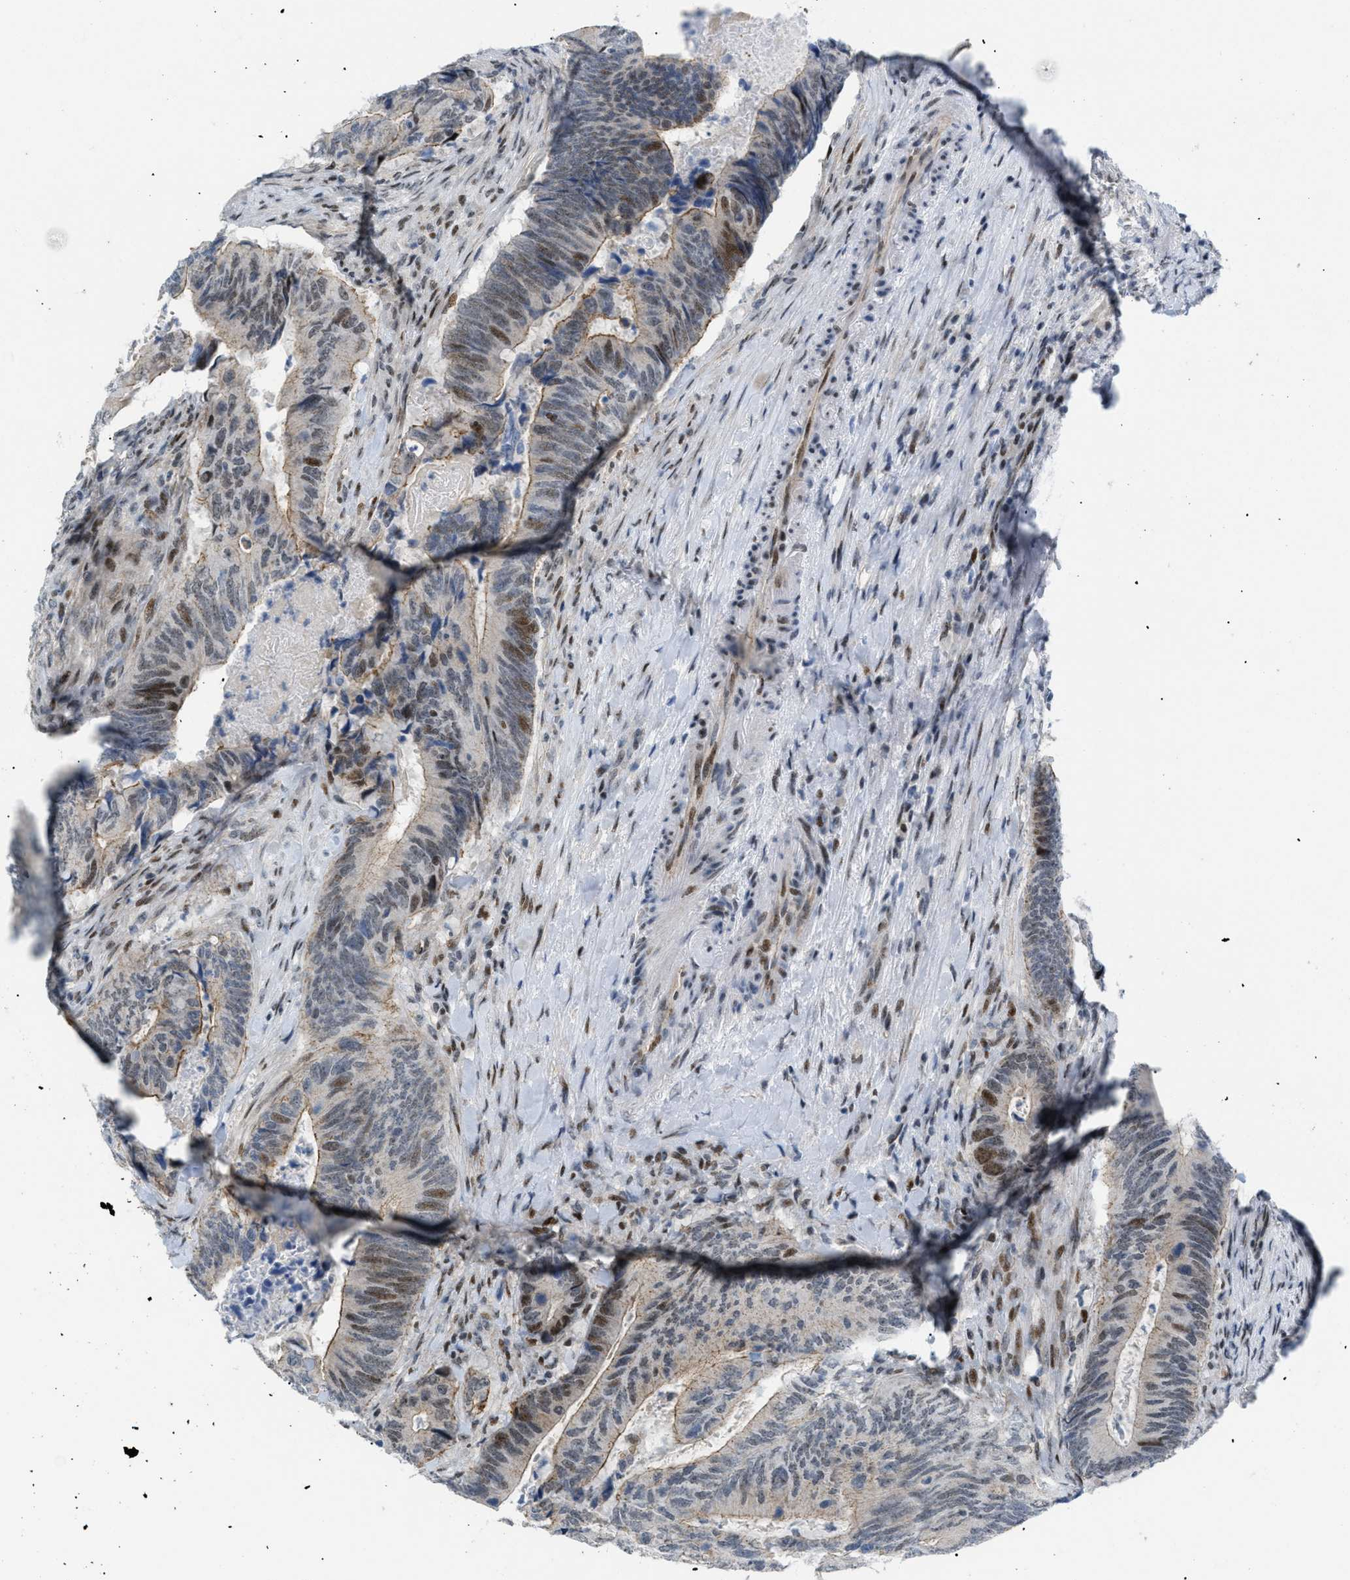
{"staining": {"intensity": "moderate", "quantity": "25%-75%", "location": "cytoplasmic/membranous,nuclear"}, "tissue": "colorectal cancer", "cell_type": "Tumor cells", "image_type": "cancer", "snomed": [{"axis": "morphology", "description": "Normal tissue, NOS"}, {"axis": "morphology", "description": "Adenocarcinoma, NOS"}, {"axis": "topography", "description": "Colon"}], "caption": "Protein staining by immunohistochemistry shows moderate cytoplasmic/membranous and nuclear positivity in about 25%-75% of tumor cells in colorectal cancer (adenocarcinoma). (Stains: DAB (3,3'-diaminobenzidine) in brown, nuclei in blue, Microscopy: brightfield microscopy at high magnification).", "gene": "MED1", "patient": {"sex": "male", "age": 56}}